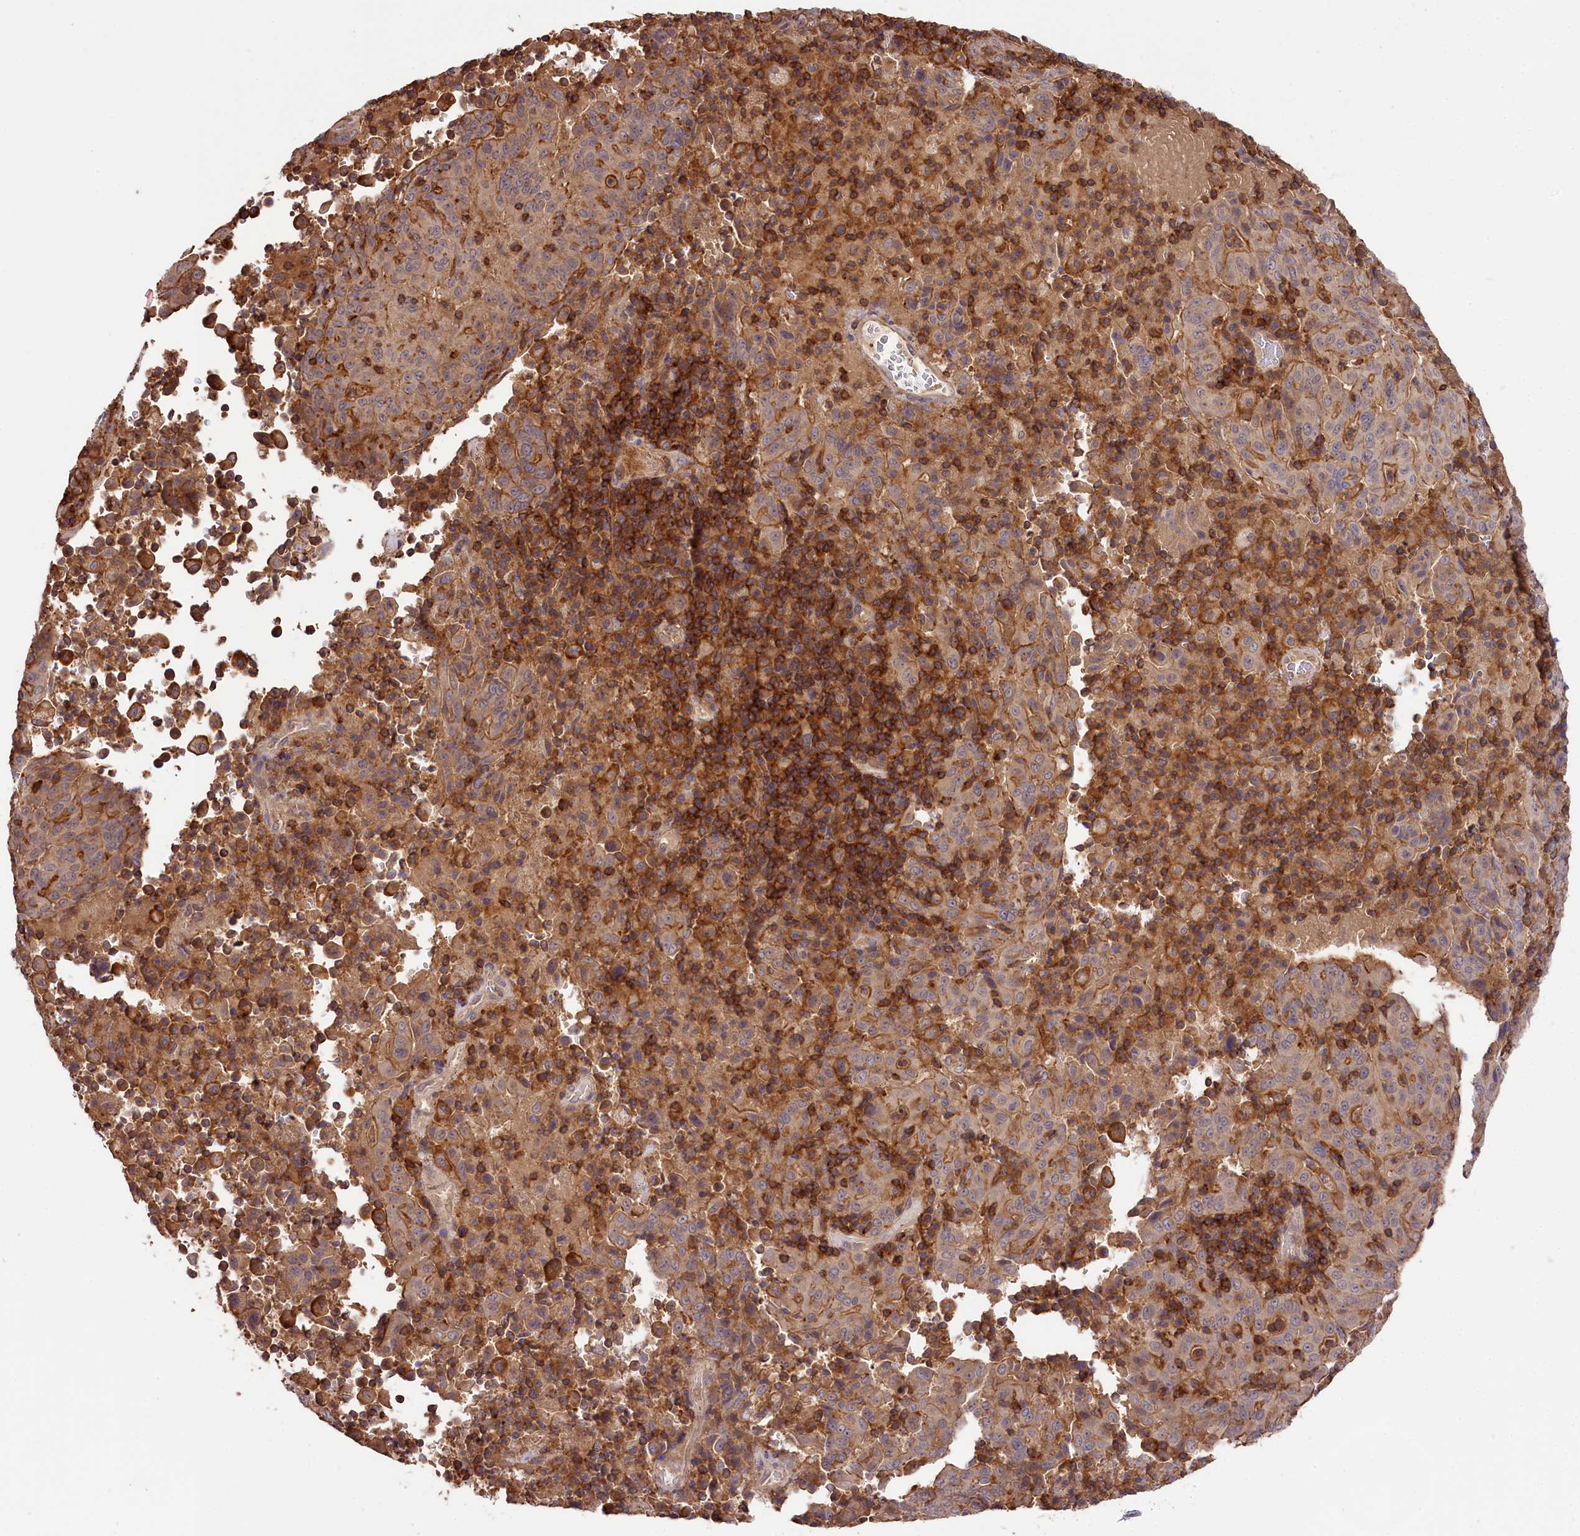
{"staining": {"intensity": "weak", "quantity": "<25%", "location": "cytoplasmic/membranous"}, "tissue": "pancreatic cancer", "cell_type": "Tumor cells", "image_type": "cancer", "snomed": [{"axis": "morphology", "description": "Adenocarcinoma, NOS"}, {"axis": "topography", "description": "Pancreas"}], "caption": "A high-resolution image shows IHC staining of adenocarcinoma (pancreatic), which reveals no significant expression in tumor cells.", "gene": "SKIDA1", "patient": {"sex": "male", "age": 63}}